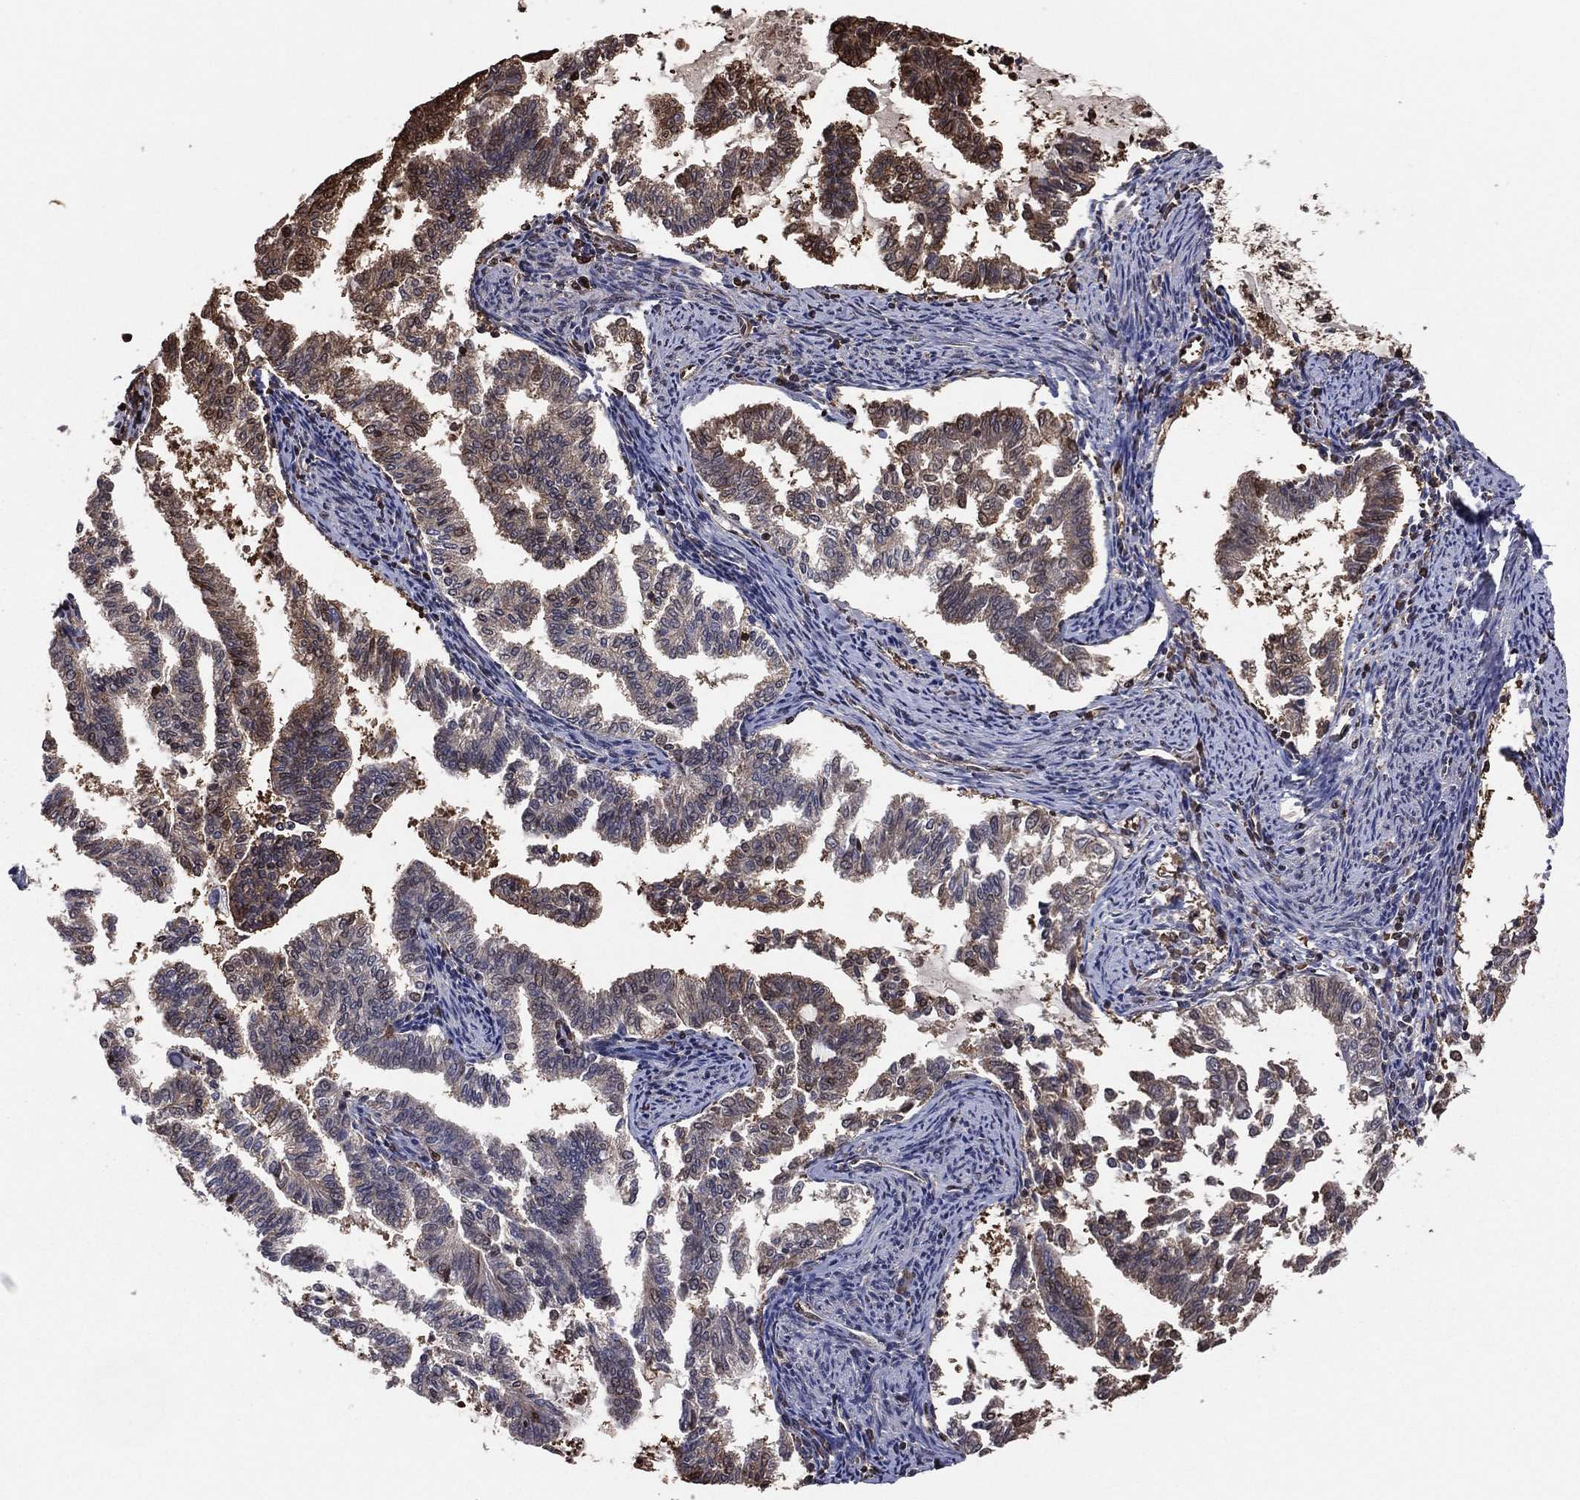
{"staining": {"intensity": "moderate", "quantity": "25%-75%", "location": "cytoplasmic/membranous,nuclear"}, "tissue": "endometrial cancer", "cell_type": "Tumor cells", "image_type": "cancer", "snomed": [{"axis": "morphology", "description": "Adenocarcinoma, NOS"}, {"axis": "topography", "description": "Endometrium"}], "caption": "Endometrial cancer (adenocarcinoma) stained for a protein exhibits moderate cytoplasmic/membranous and nuclear positivity in tumor cells. (Stains: DAB in brown, nuclei in blue, Microscopy: brightfield microscopy at high magnification).", "gene": "GAPDH", "patient": {"sex": "female", "age": 79}}